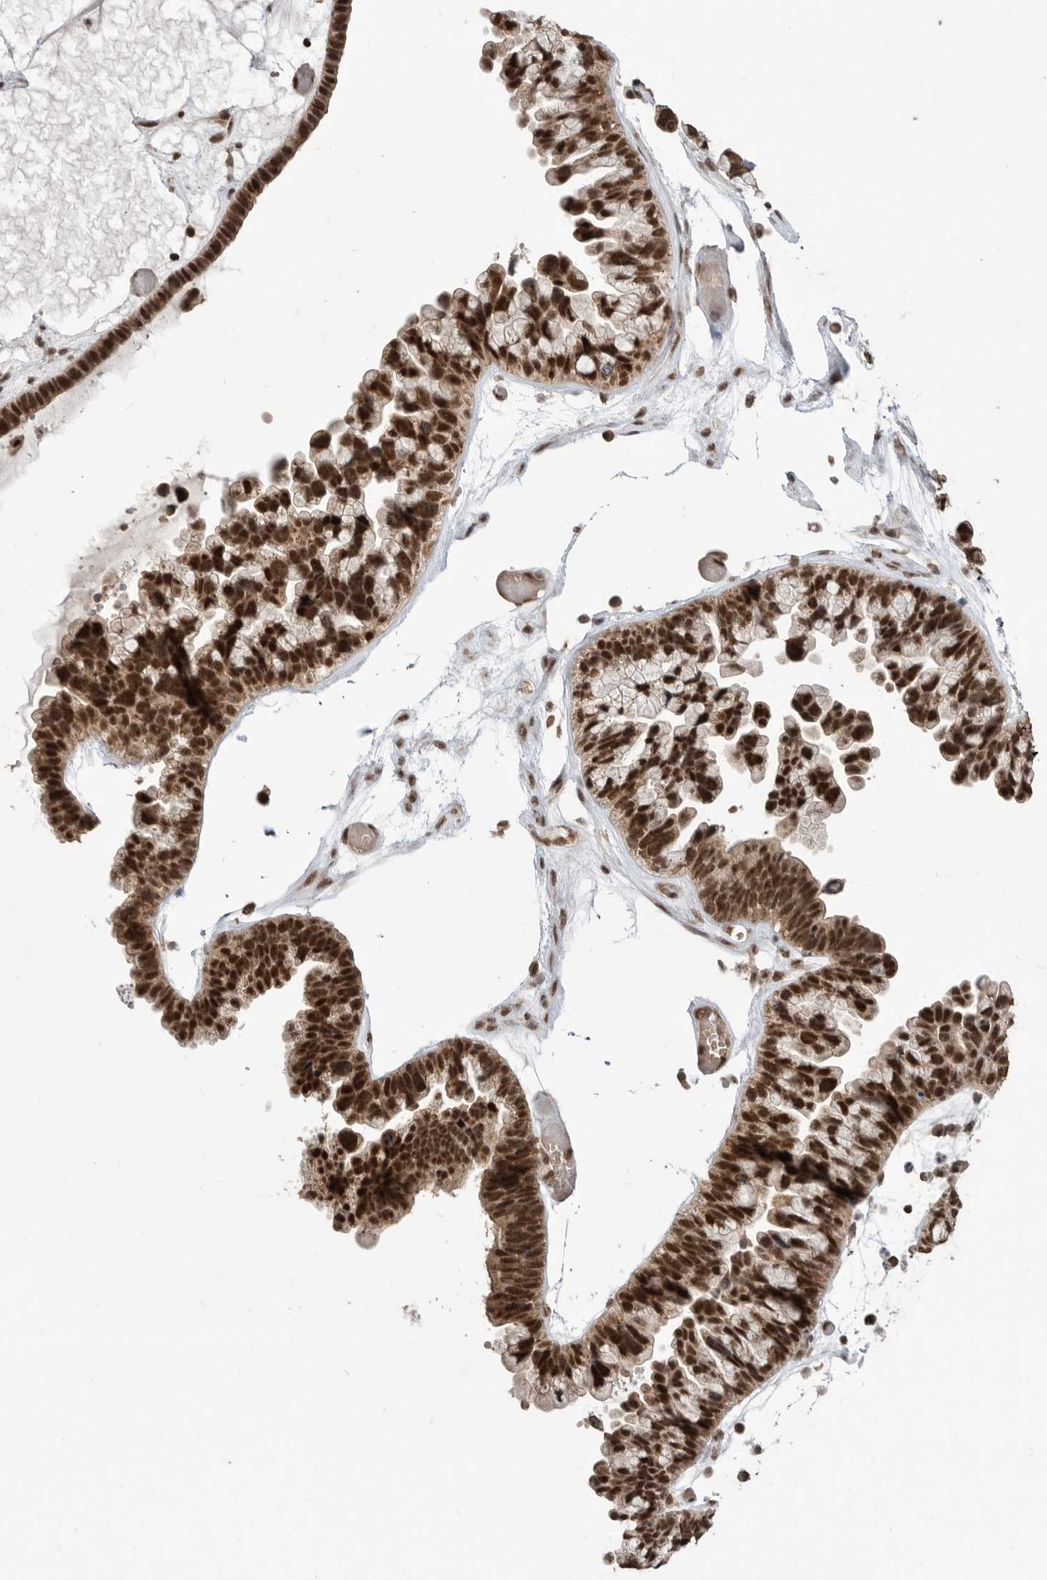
{"staining": {"intensity": "strong", "quantity": ">75%", "location": "nuclear"}, "tissue": "ovarian cancer", "cell_type": "Tumor cells", "image_type": "cancer", "snomed": [{"axis": "morphology", "description": "Cystadenocarcinoma, serous, NOS"}, {"axis": "topography", "description": "Ovary"}], "caption": "Ovarian cancer stained with a protein marker reveals strong staining in tumor cells.", "gene": "PPP1R10", "patient": {"sex": "female", "age": 56}}